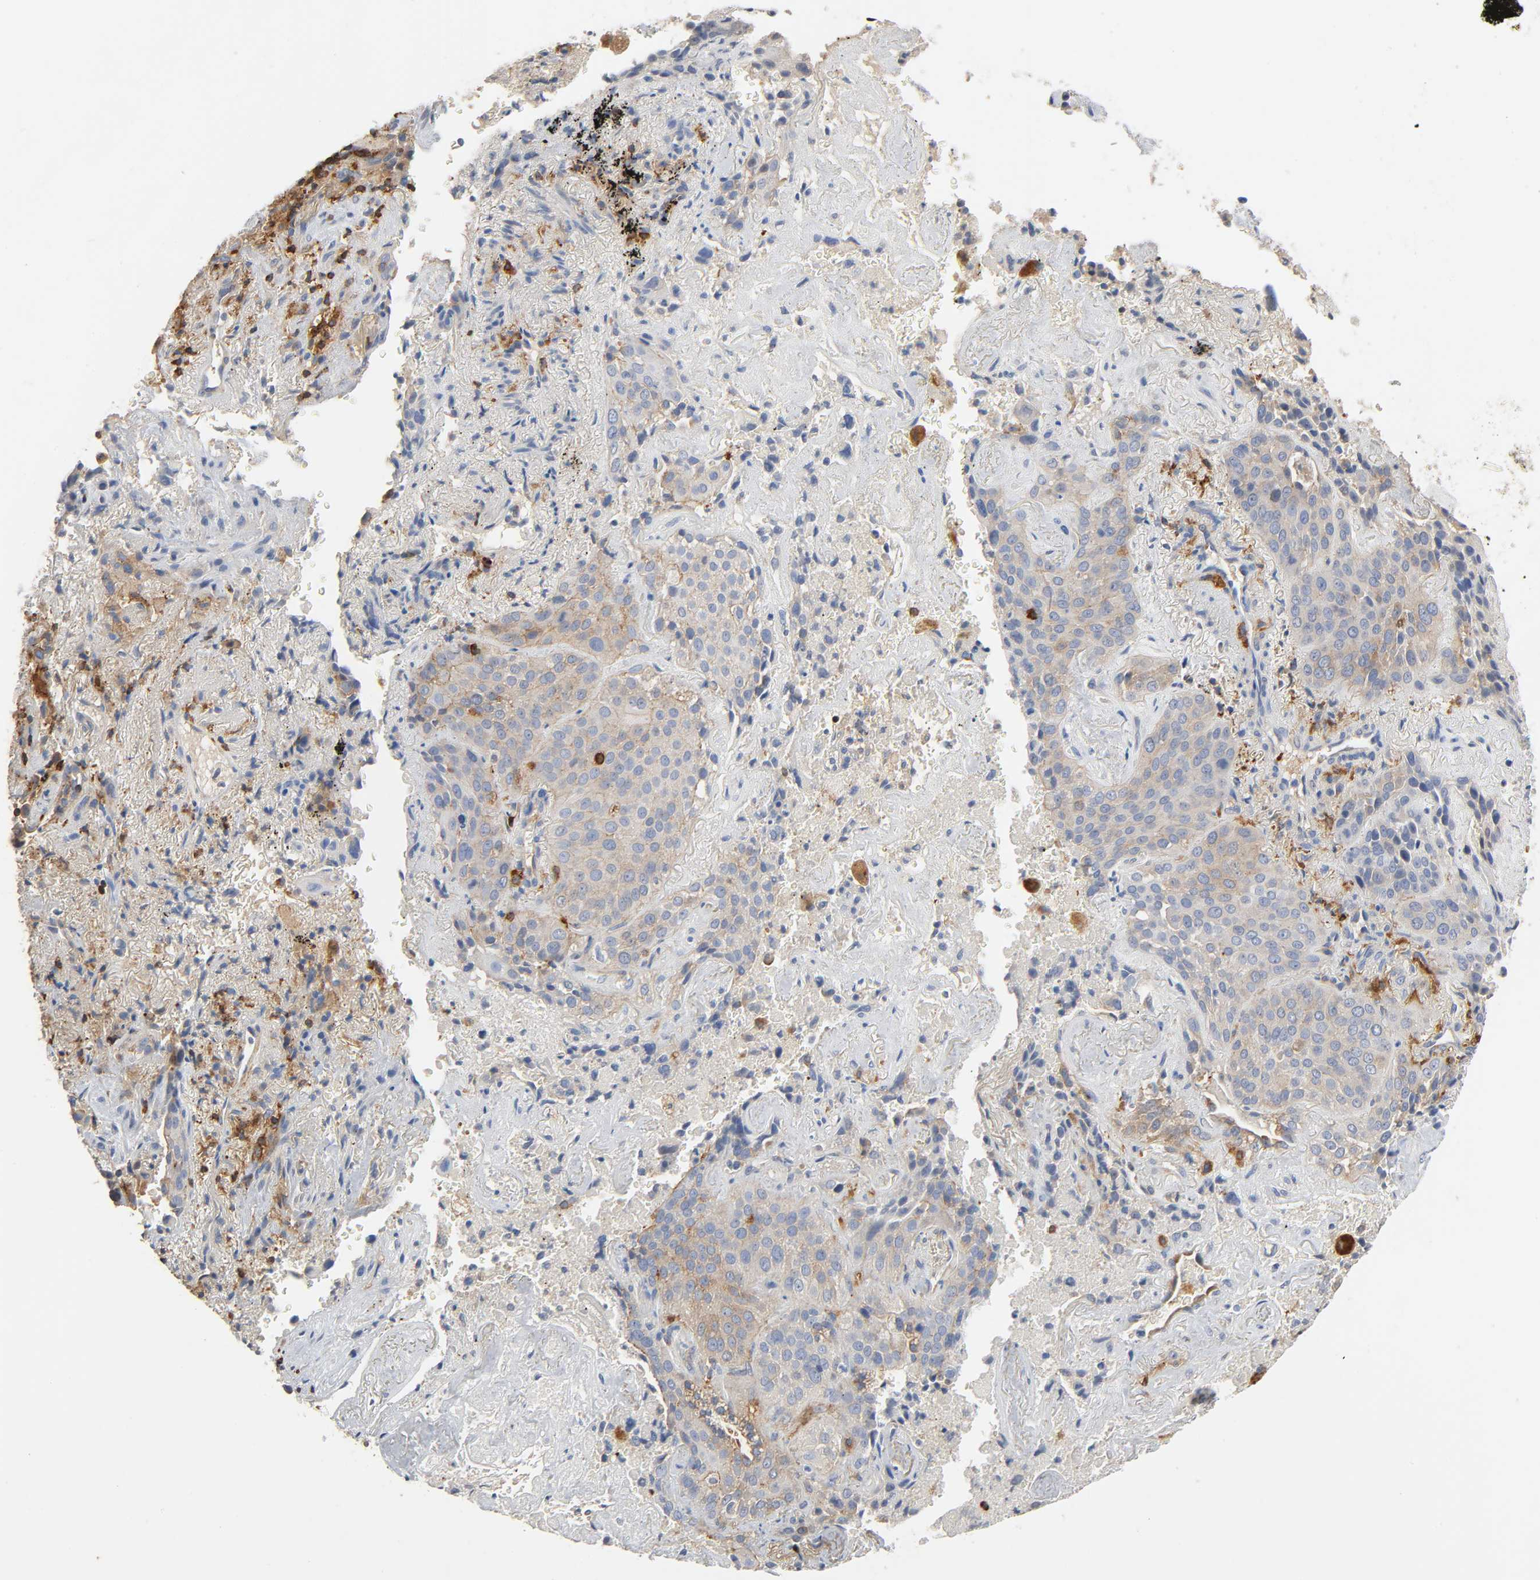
{"staining": {"intensity": "moderate", "quantity": ">75%", "location": "cytoplasmic/membranous"}, "tissue": "lung cancer", "cell_type": "Tumor cells", "image_type": "cancer", "snomed": [{"axis": "morphology", "description": "Squamous cell carcinoma, NOS"}, {"axis": "topography", "description": "Lung"}], "caption": "A medium amount of moderate cytoplasmic/membranous positivity is identified in approximately >75% of tumor cells in lung squamous cell carcinoma tissue.", "gene": "BIN1", "patient": {"sex": "male", "age": 54}}